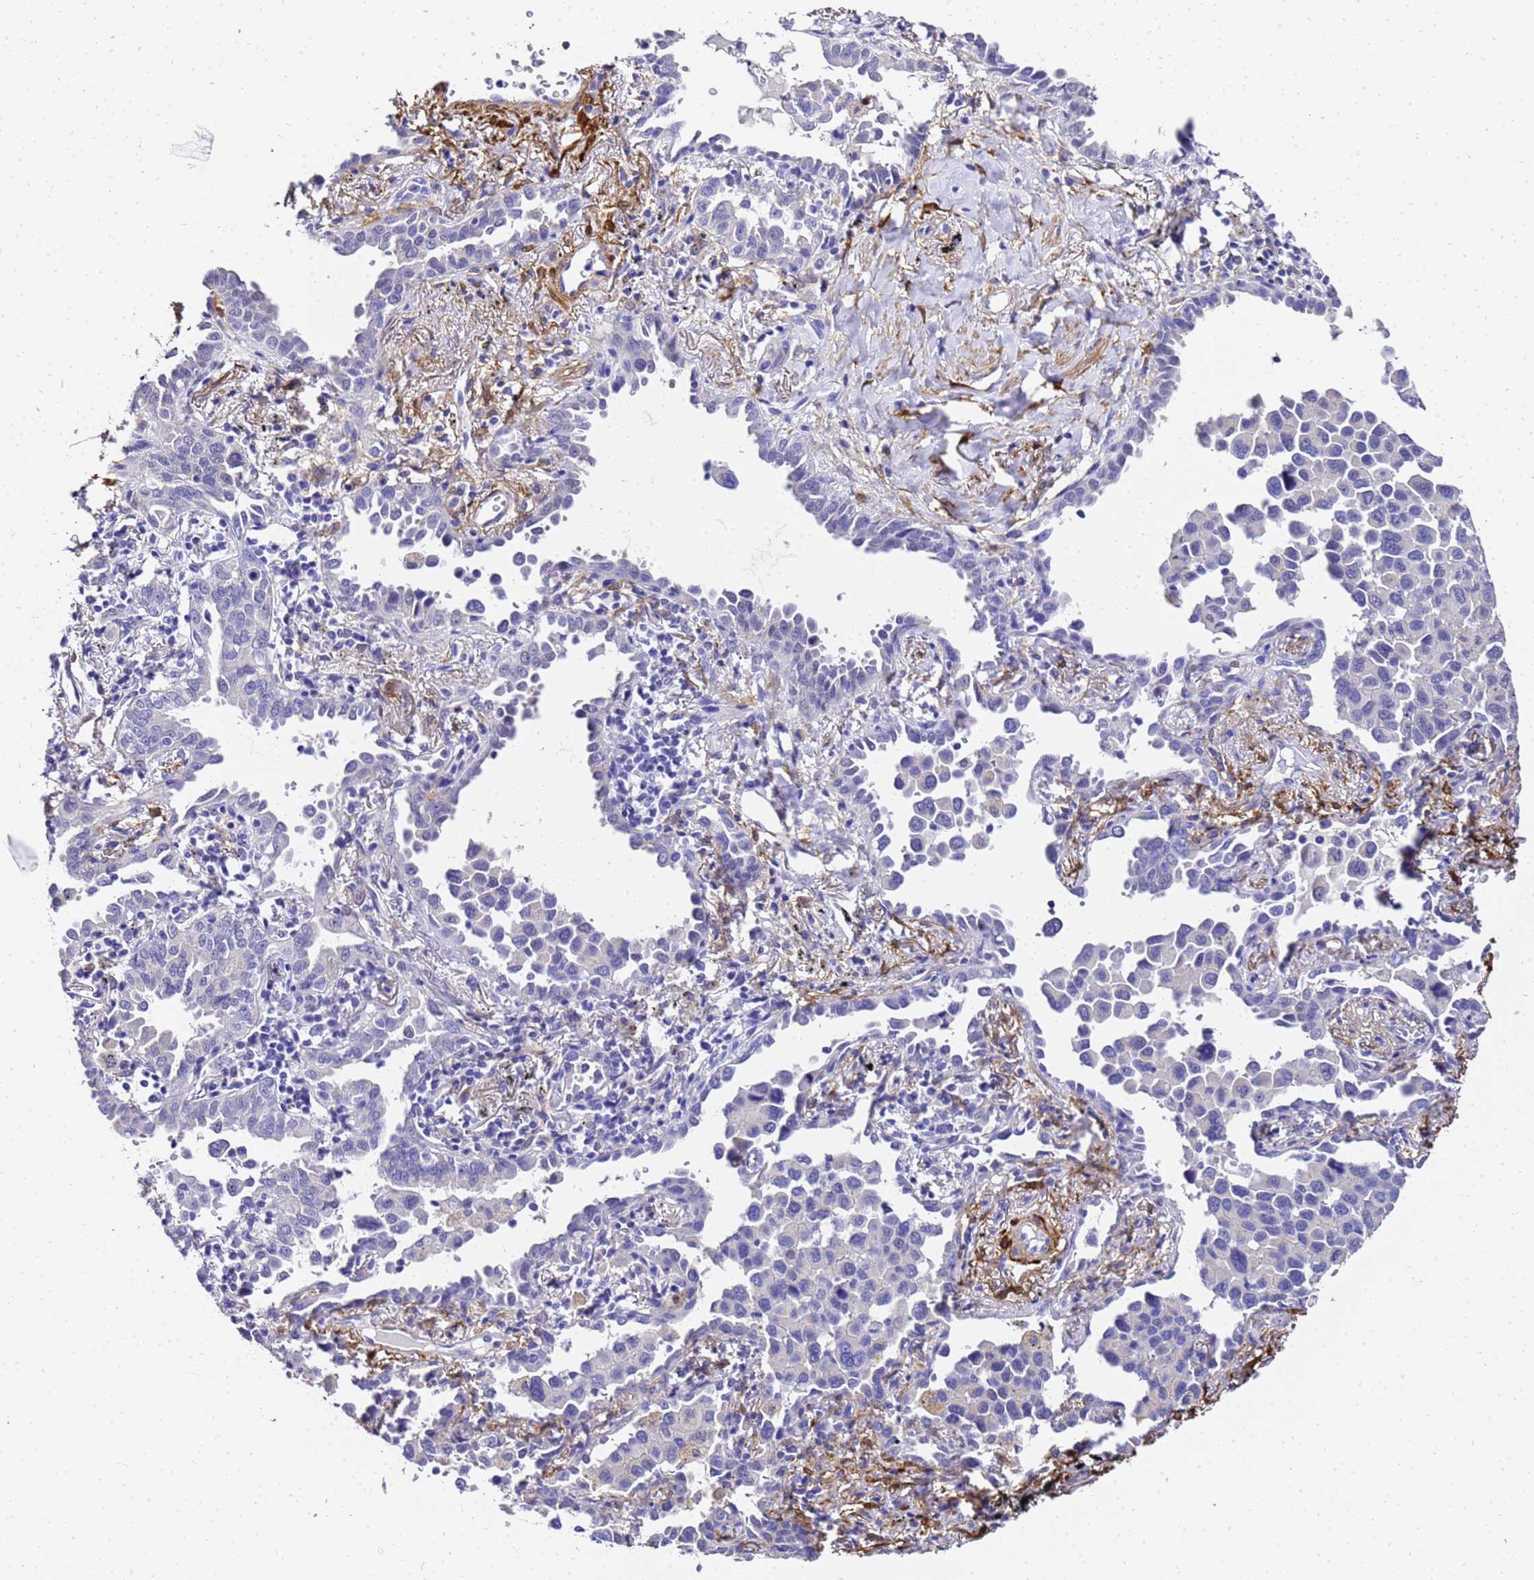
{"staining": {"intensity": "negative", "quantity": "none", "location": "none"}, "tissue": "lung cancer", "cell_type": "Tumor cells", "image_type": "cancer", "snomed": [{"axis": "morphology", "description": "Adenocarcinoma, NOS"}, {"axis": "topography", "description": "Lung"}], "caption": "Immunohistochemistry (IHC) of human lung cancer (adenocarcinoma) displays no expression in tumor cells. Brightfield microscopy of immunohistochemistry (IHC) stained with DAB (3,3'-diaminobenzidine) (brown) and hematoxylin (blue), captured at high magnification.", "gene": "HSPB6", "patient": {"sex": "male", "age": 67}}